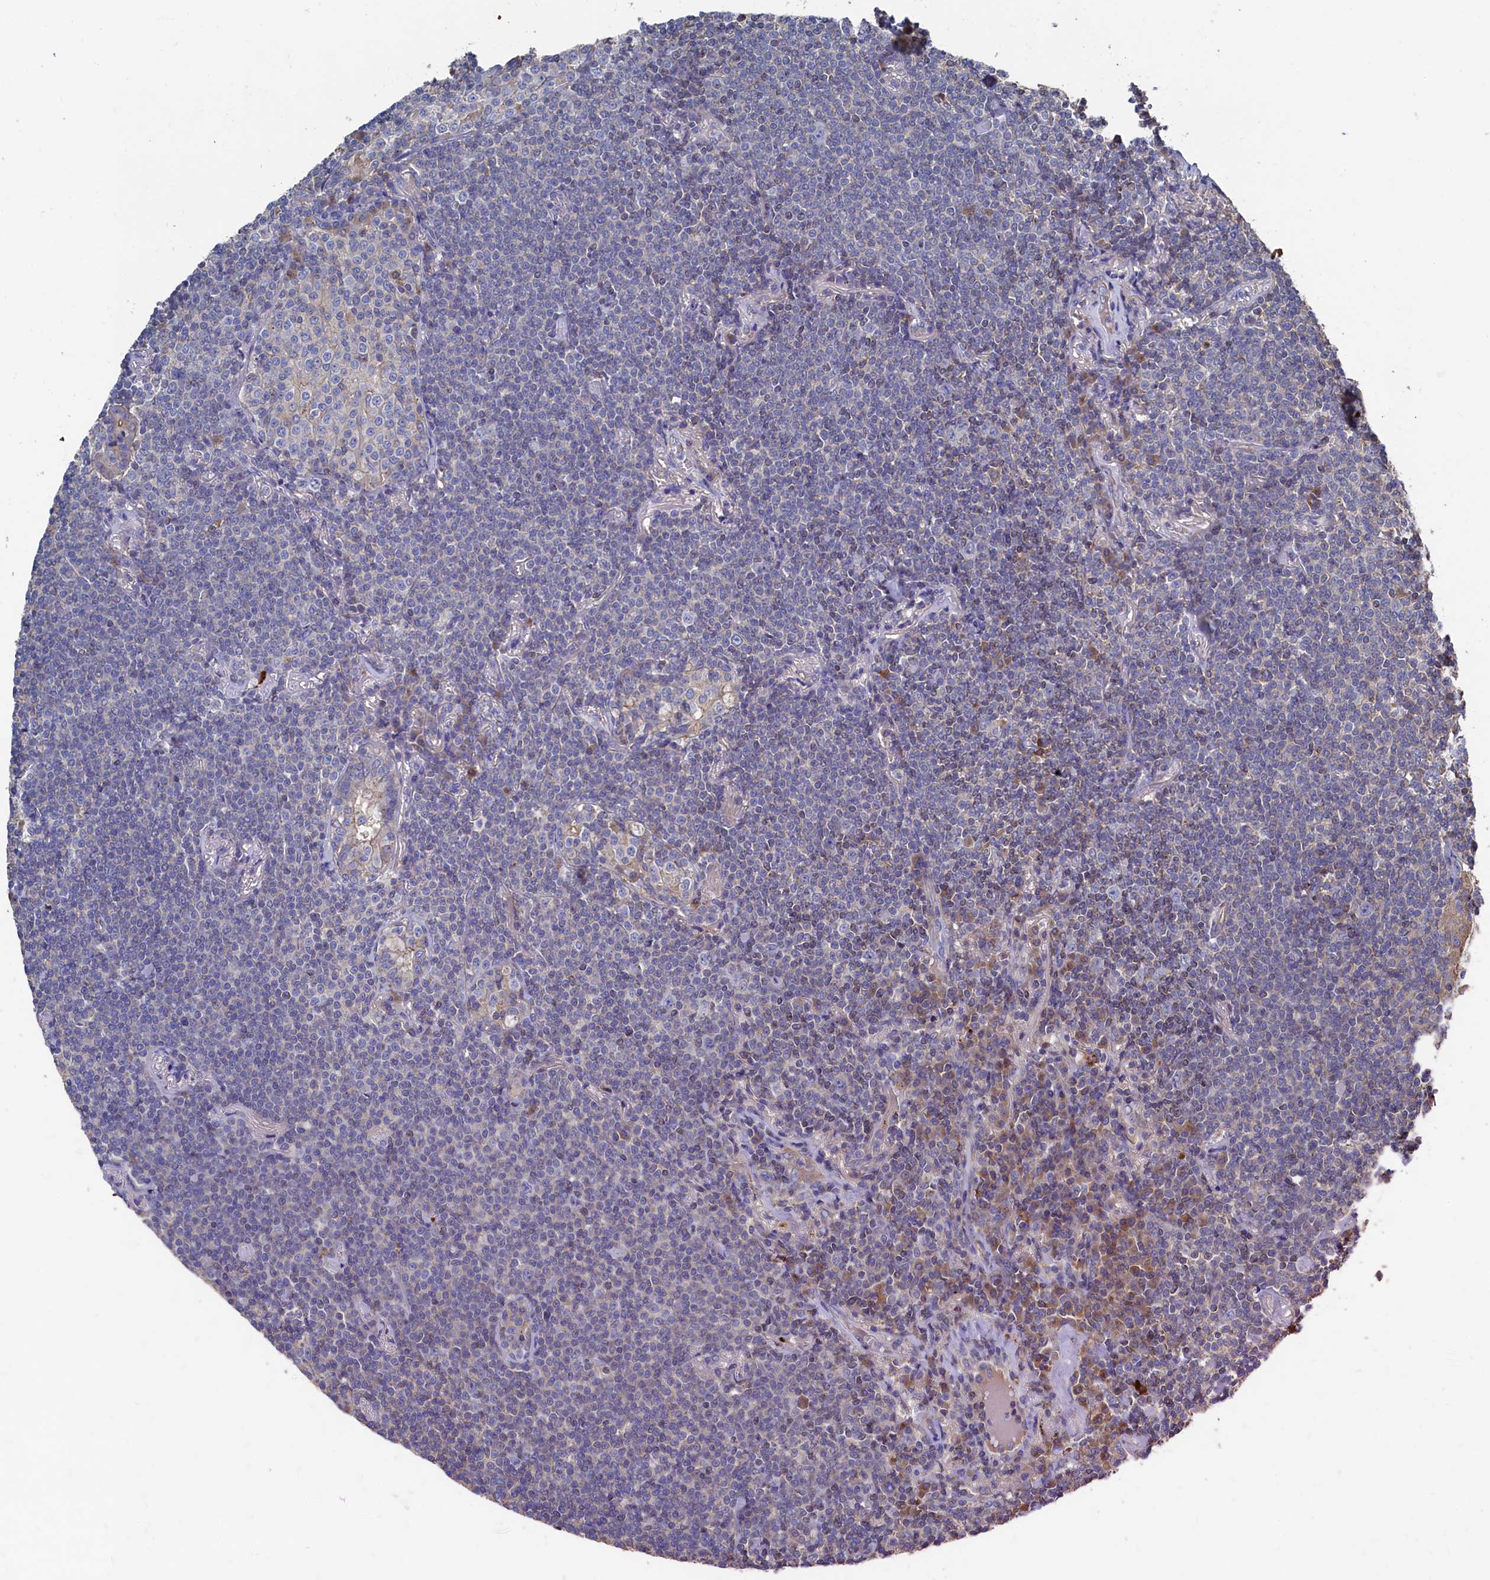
{"staining": {"intensity": "negative", "quantity": "none", "location": "none"}, "tissue": "lymphoma", "cell_type": "Tumor cells", "image_type": "cancer", "snomed": [{"axis": "morphology", "description": "Malignant lymphoma, non-Hodgkin's type, Low grade"}, {"axis": "topography", "description": "Lung"}], "caption": "Protein analysis of malignant lymphoma, non-Hodgkin's type (low-grade) shows no significant positivity in tumor cells.", "gene": "TK2", "patient": {"sex": "female", "age": 71}}